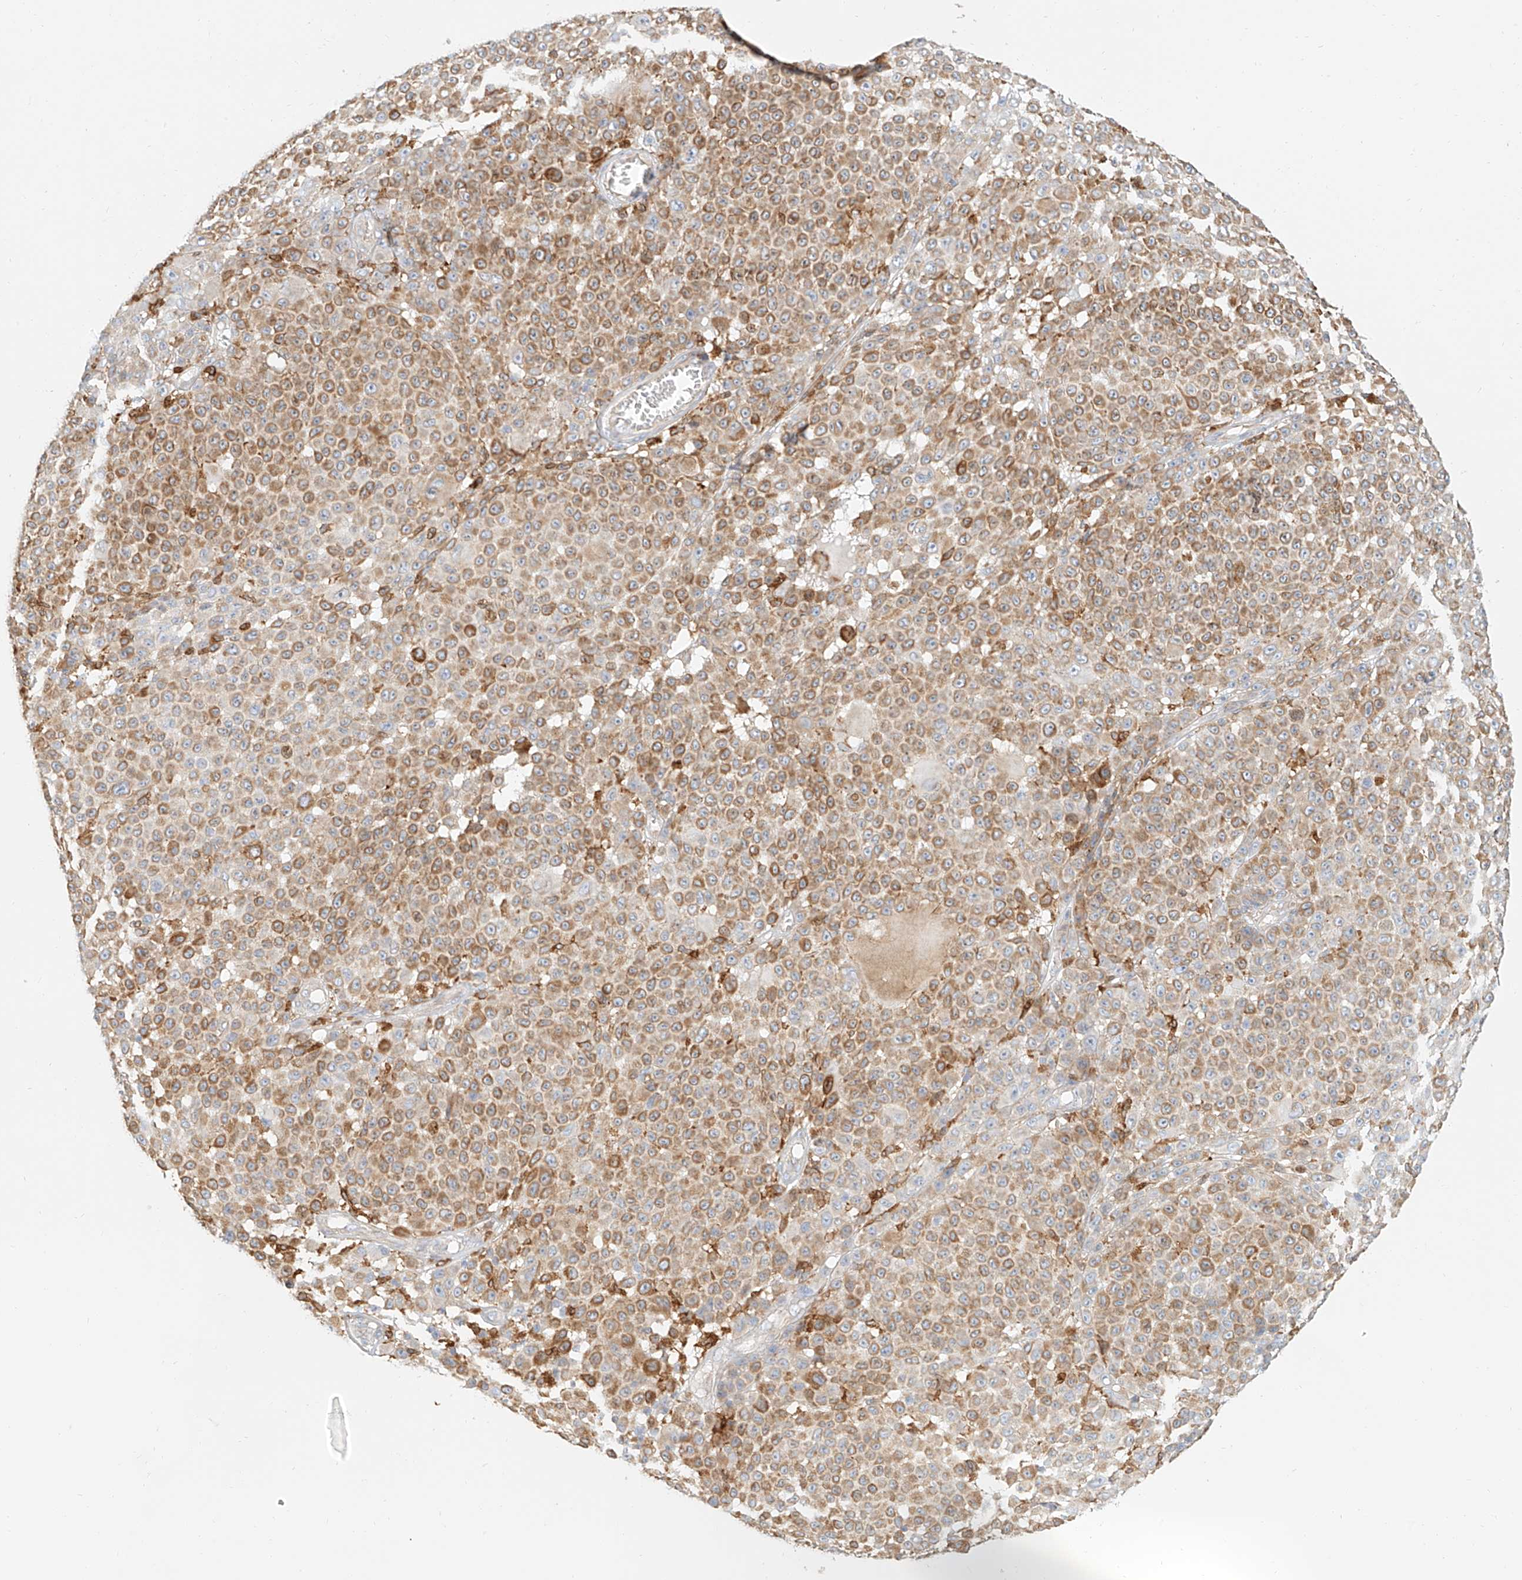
{"staining": {"intensity": "moderate", "quantity": ">75%", "location": "cytoplasmic/membranous"}, "tissue": "melanoma", "cell_type": "Tumor cells", "image_type": "cancer", "snomed": [{"axis": "morphology", "description": "Malignant melanoma, NOS"}, {"axis": "topography", "description": "Skin"}], "caption": "Malignant melanoma stained with a protein marker shows moderate staining in tumor cells.", "gene": "DHRS7", "patient": {"sex": "female", "age": 94}}